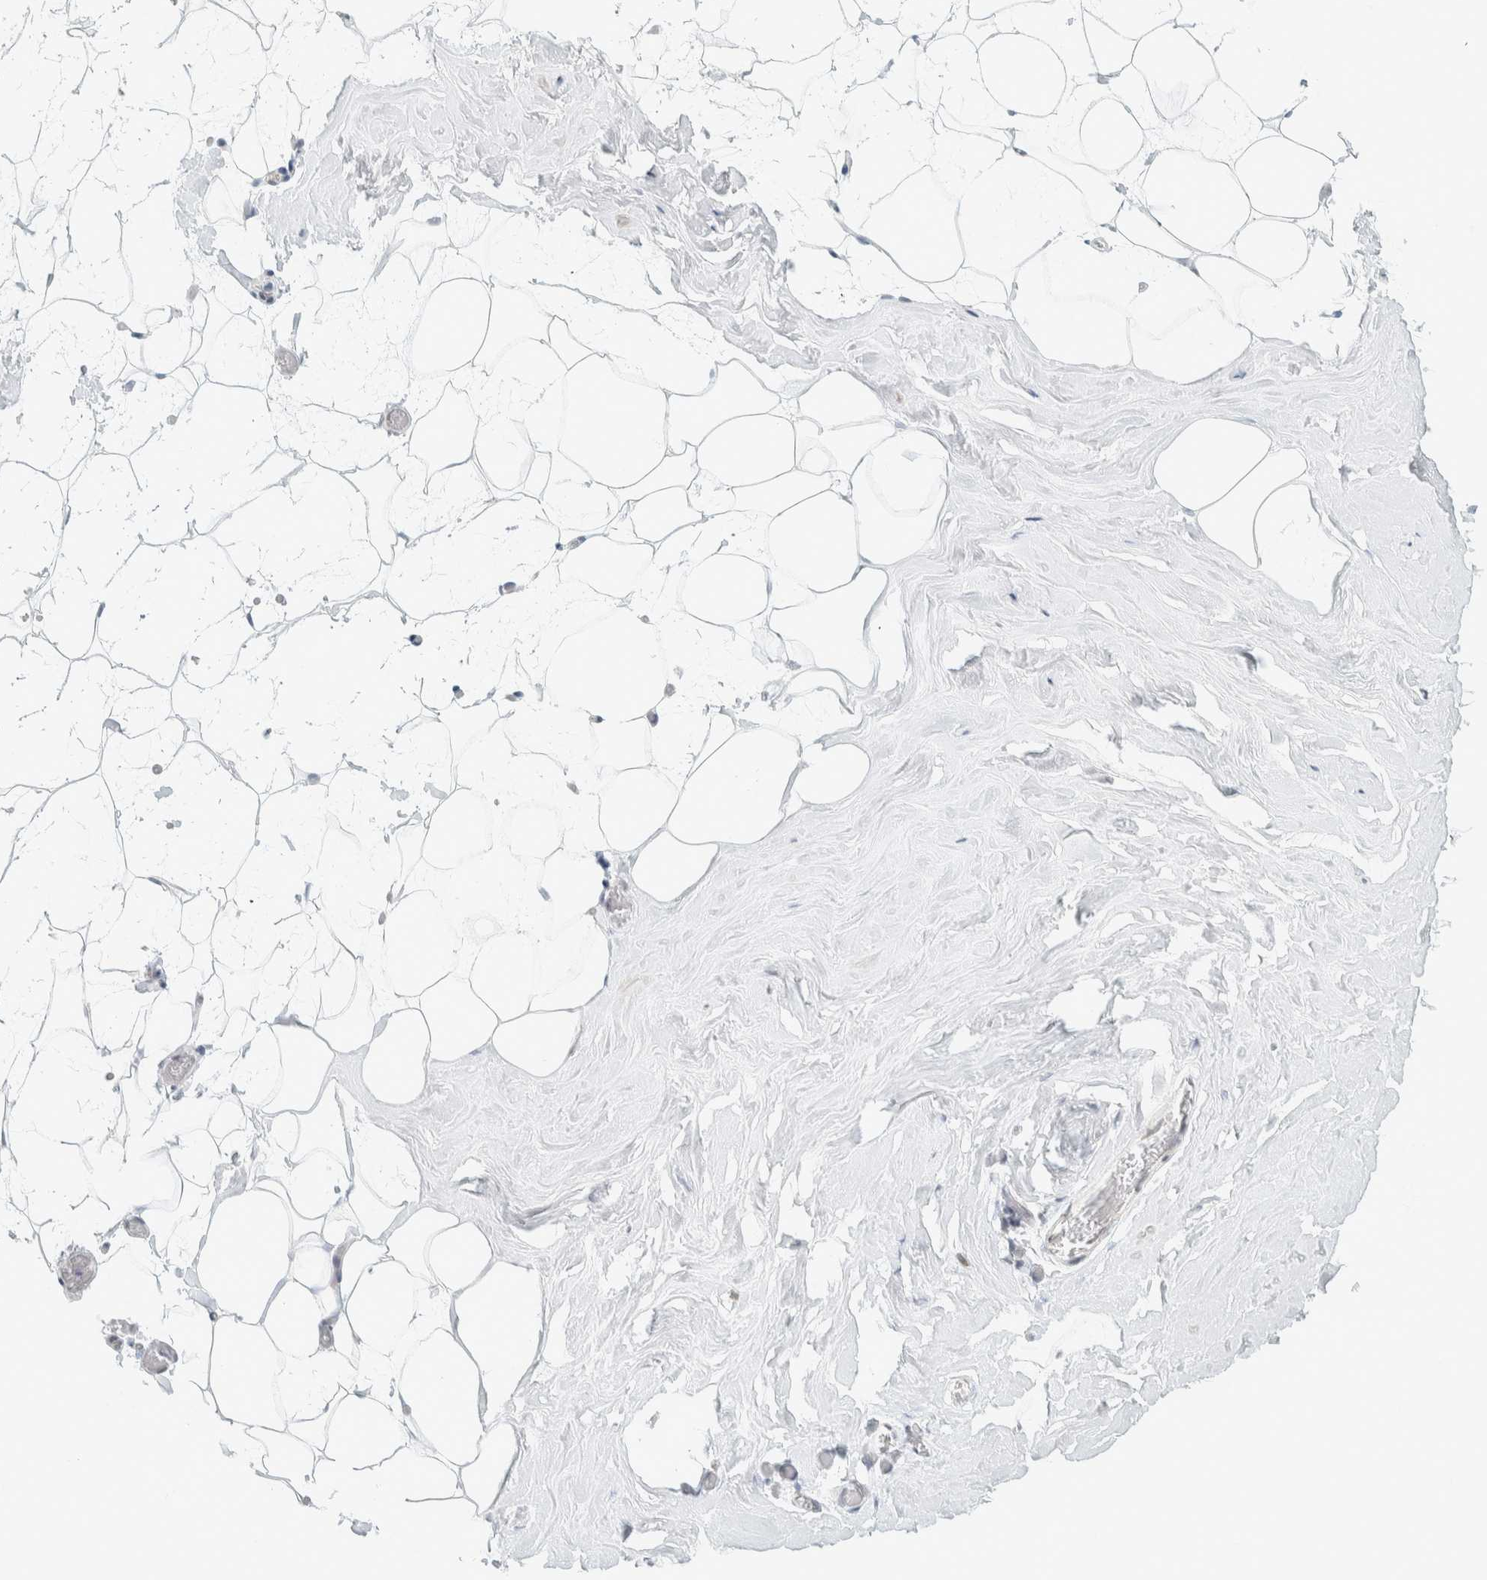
{"staining": {"intensity": "negative", "quantity": "none", "location": "none"}, "tissue": "adipose tissue", "cell_type": "Adipocytes", "image_type": "normal", "snomed": [{"axis": "morphology", "description": "Normal tissue, NOS"}, {"axis": "morphology", "description": "Fibrosis, NOS"}, {"axis": "topography", "description": "Breast"}, {"axis": "topography", "description": "Adipose tissue"}], "caption": "Immunohistochemistry image of normal human adipose tissue stained for a protein (brown), which reveals no positivity in adipocytes.", "gene": "C1QTNF12", "patient": {"sex": "female", "age": 39}}